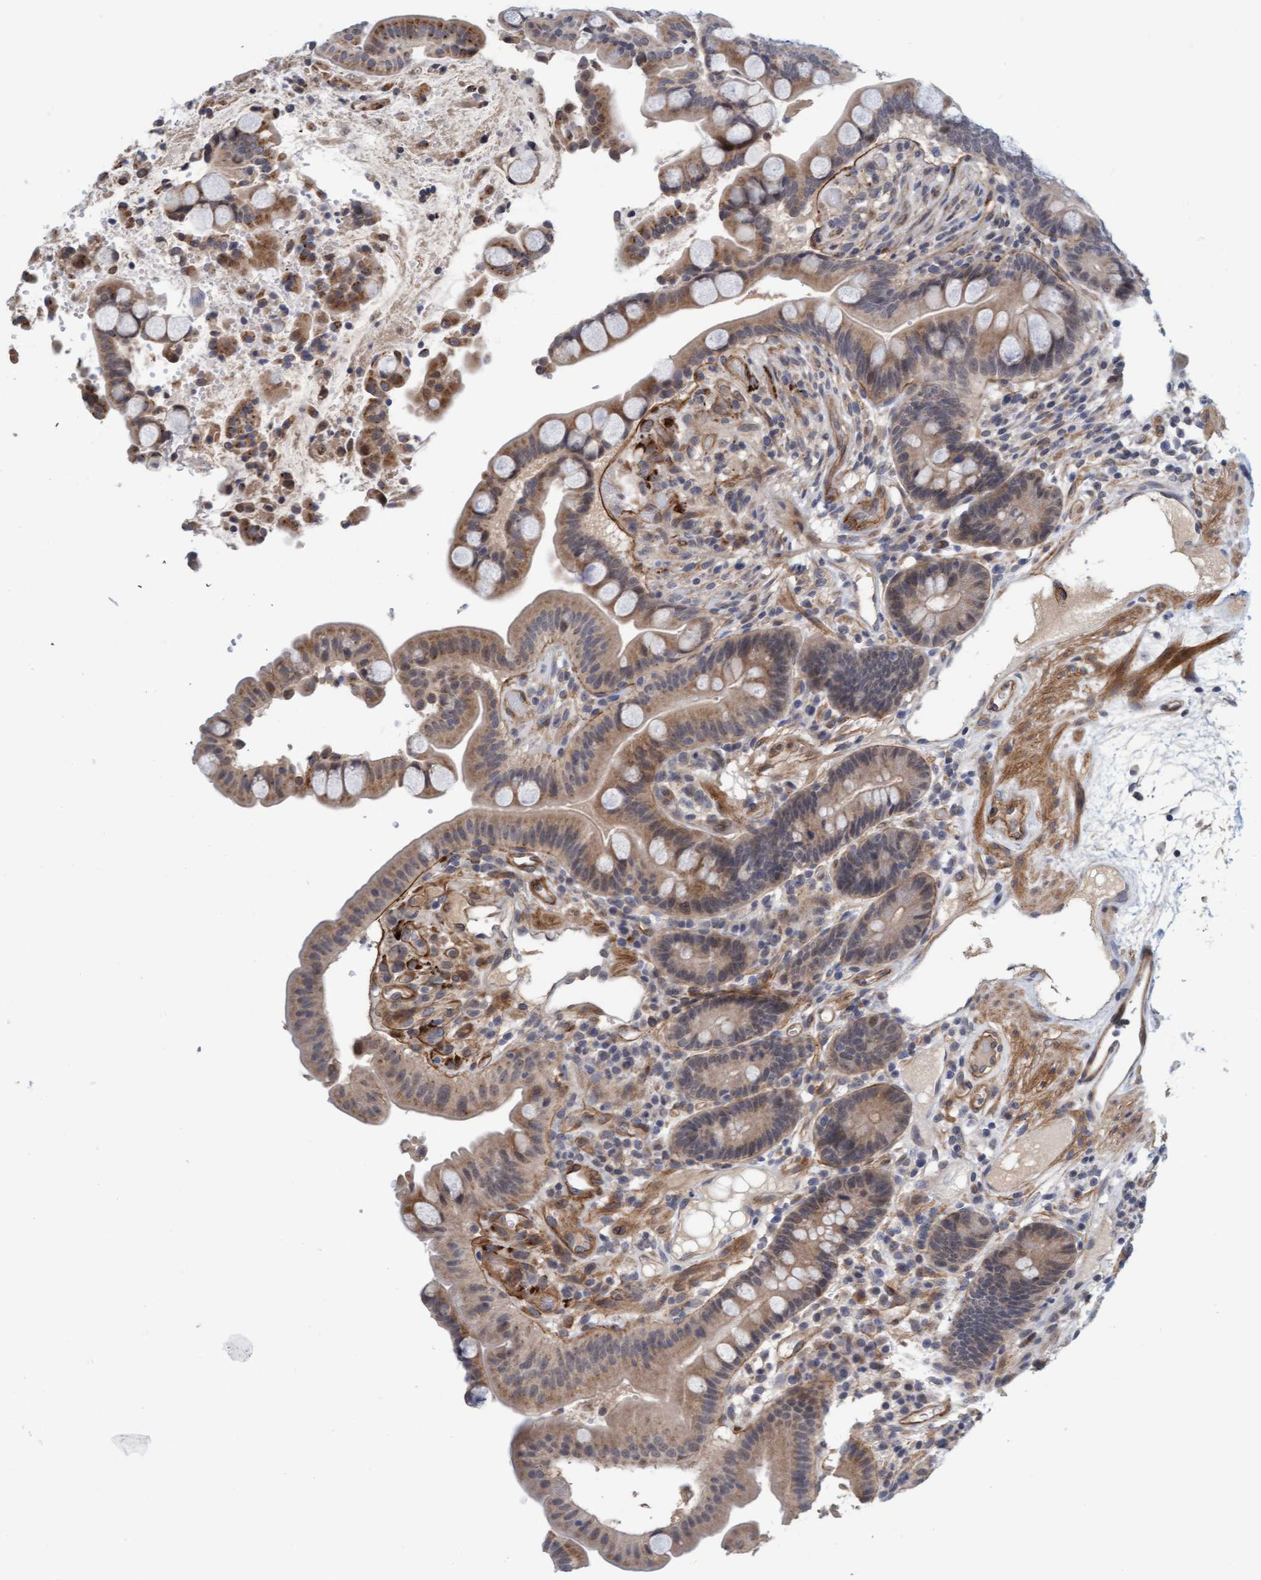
{"staining": {"intensity": "moderate", "quantity": ">75%", "location": "cytoplasmic/membranous"}, "tissue": "colon", "cell_type": "Endothelial cells", "image_type": "normal", "snomed": [{"axis": "morphology", "description": "Normal tissue, NOS"}, {"axis": "topography", "description": "Colon"}], "caption": "Immunohistochemical staining of unremarkable human colon reveals >75% levels of moderate cytoplasmic/membranous protein staining in approximately >75% of endothelial cells. Using DAB (3,3'-diaminobenzidine) (brown) and hematoxylin (blue) stains, captured at high magnification using brightfield microscopy.", "gene": "TSTD2", "patient": {"sex": "male", "age": 73}}